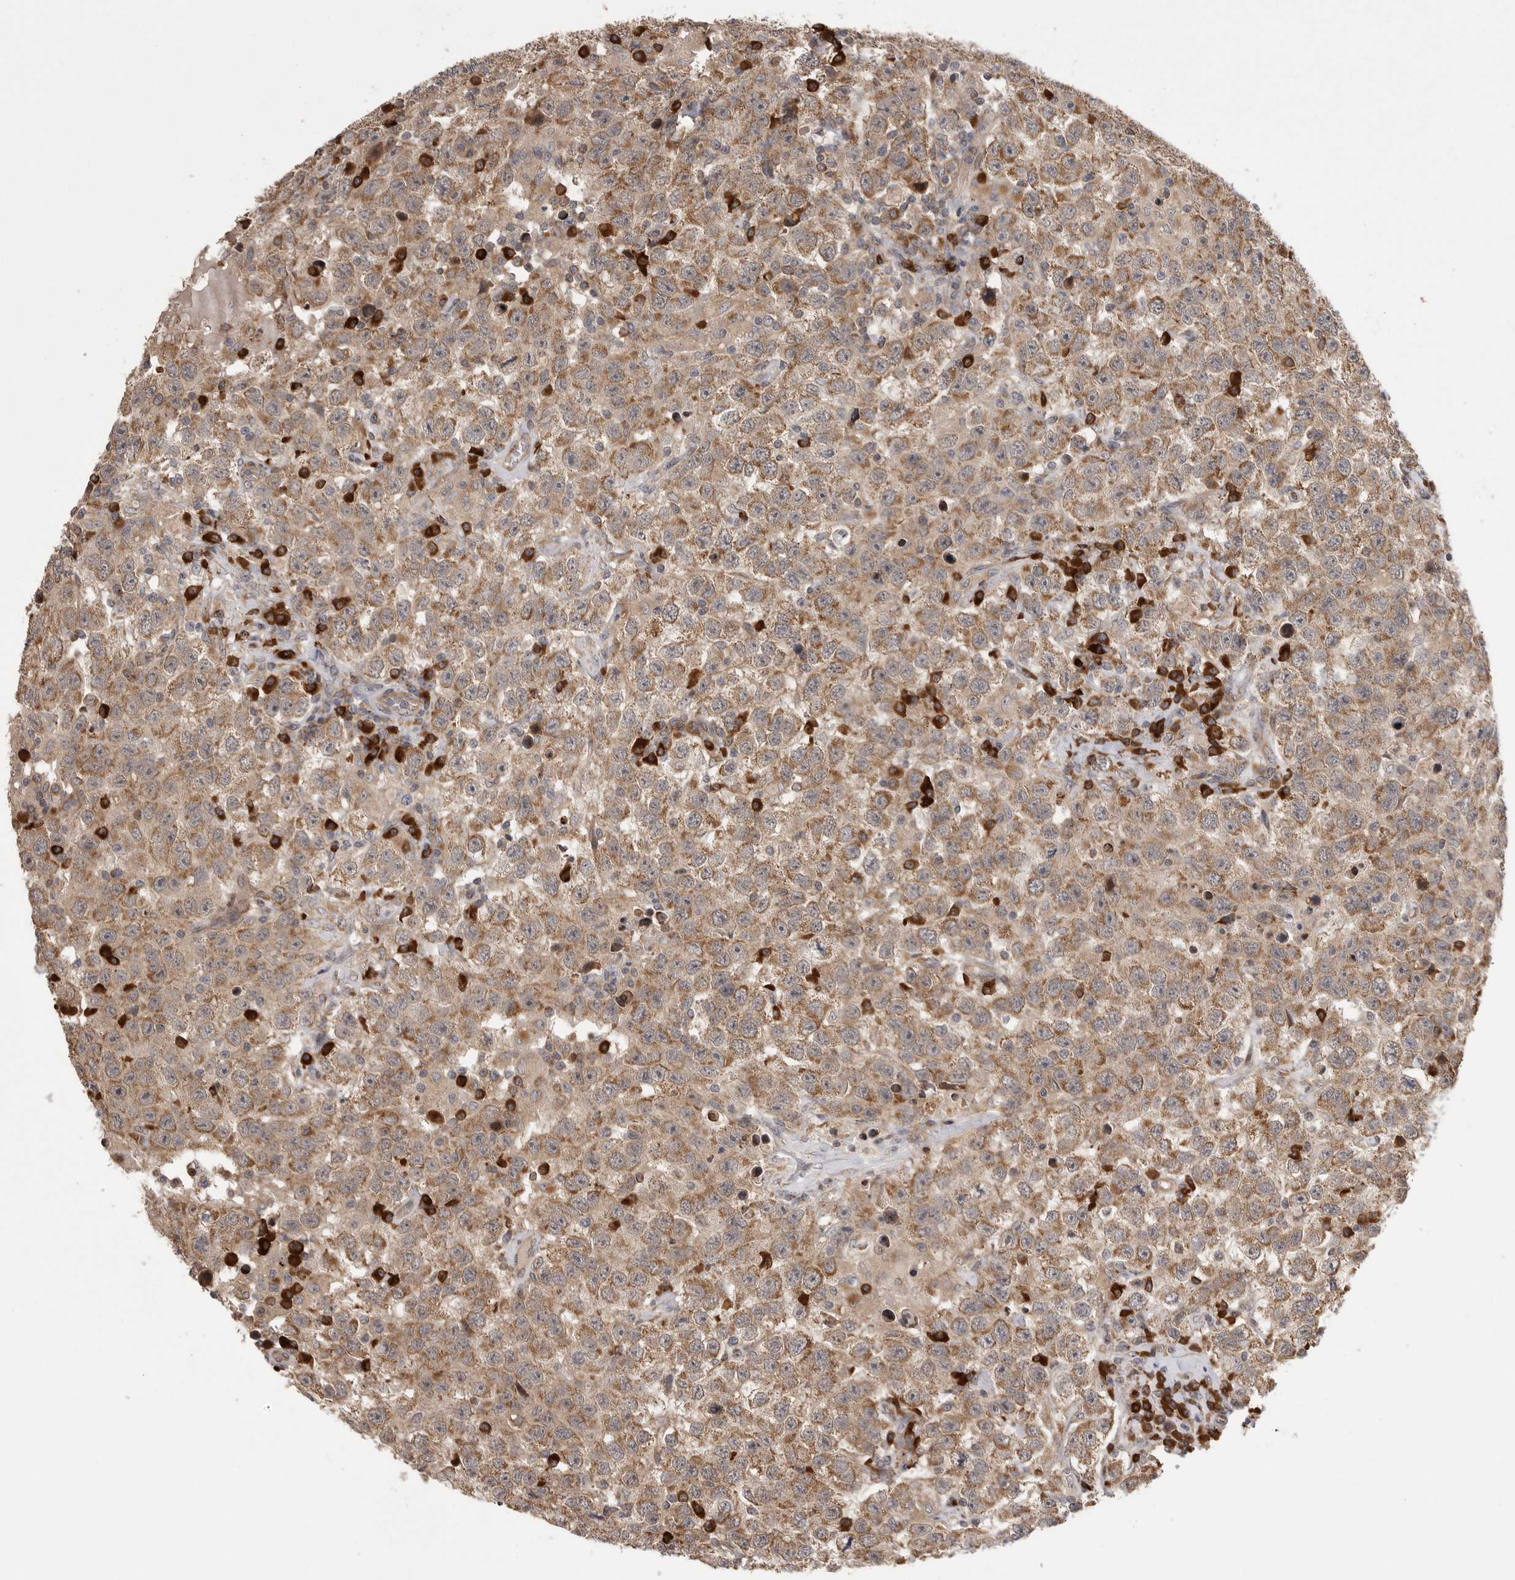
{"staining": {"intensity": "moderate", "quantity": ">75%", "location": "cytoplasmic/membranous"}, "tissue": "testis cancer", "cell_type": "Tumor cells", "image_type": "cancer", "snomed": [{"axis": "morphology", "description": "Seminoma, NOS"}, {"axis": "topography", "description": "Testis"}], "caption": "Seminoma (testis) stained with a protein marker exhibits moderate staining in tumor cells.", "gene": "OXR1", "patient": {"sex": "male", "age": 41}}